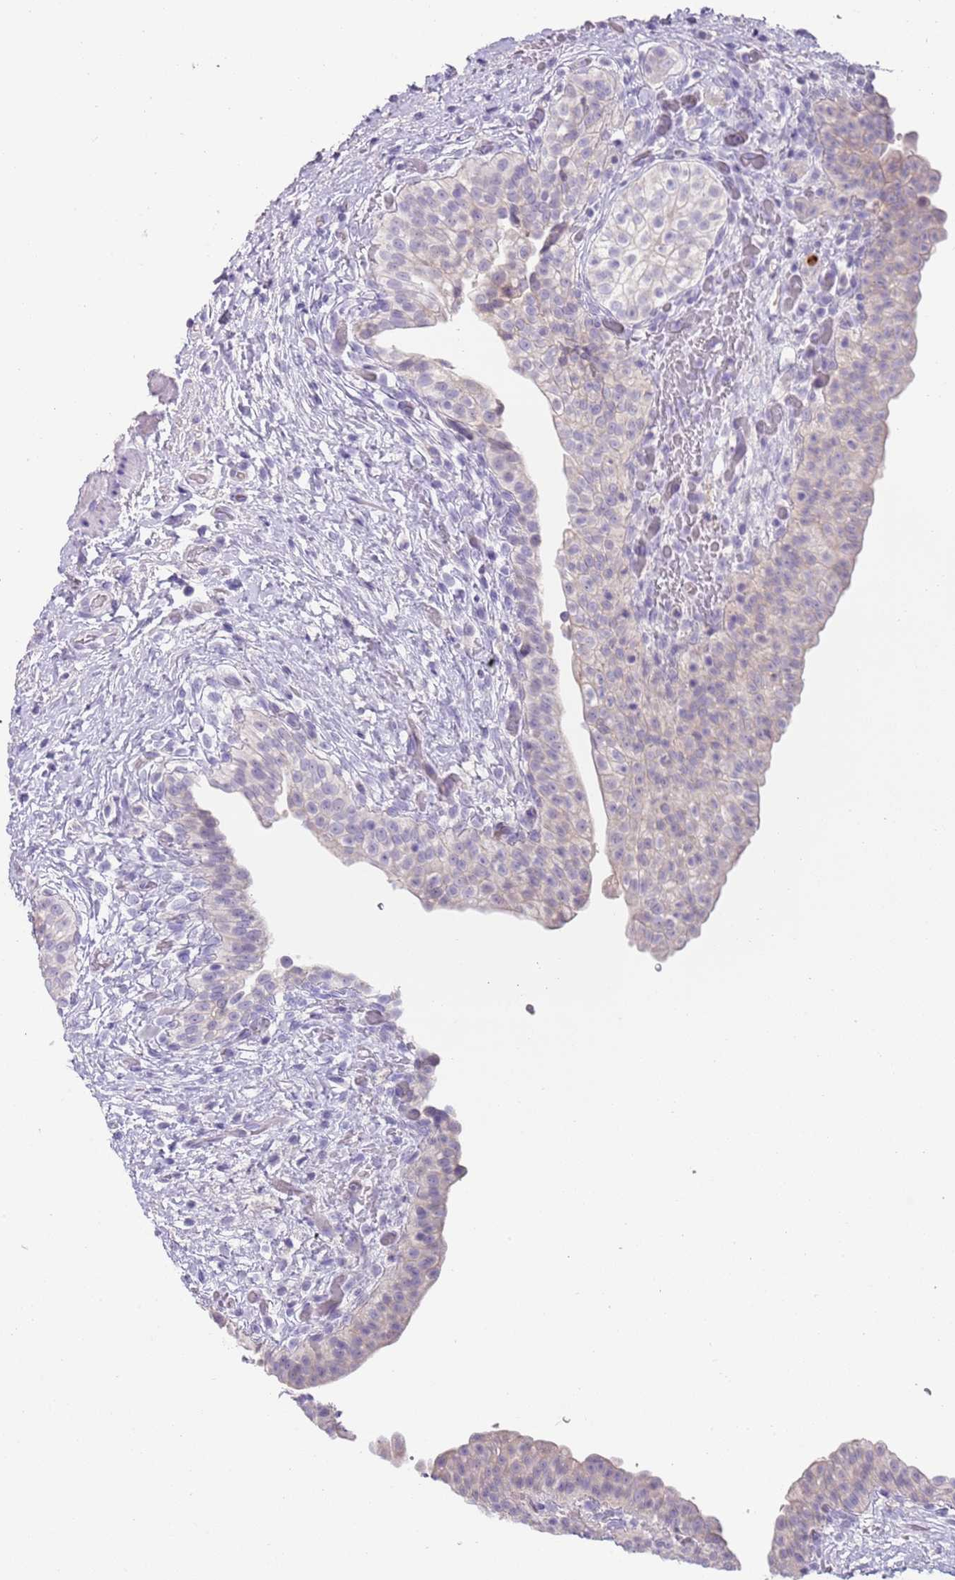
{"staining": {"intensity": "negative", "quantity": "none", "location": "none"}, "tissue": "urinary bladder", "cell_type": "Urothelial cells", "image_type": "normal", "snomed": [{"axis": "morphology", "description": "Normal tissue, NOS"}, {"axis": "topography", "description": "Urinary bladder"}], "caption": "Immunohistochemistry (IHC) of benign human urinary bladder demonstrates no positivity in urothelial cells.", "gene": "C2CD3", "patient": {"sex": "male", "age": 69}}